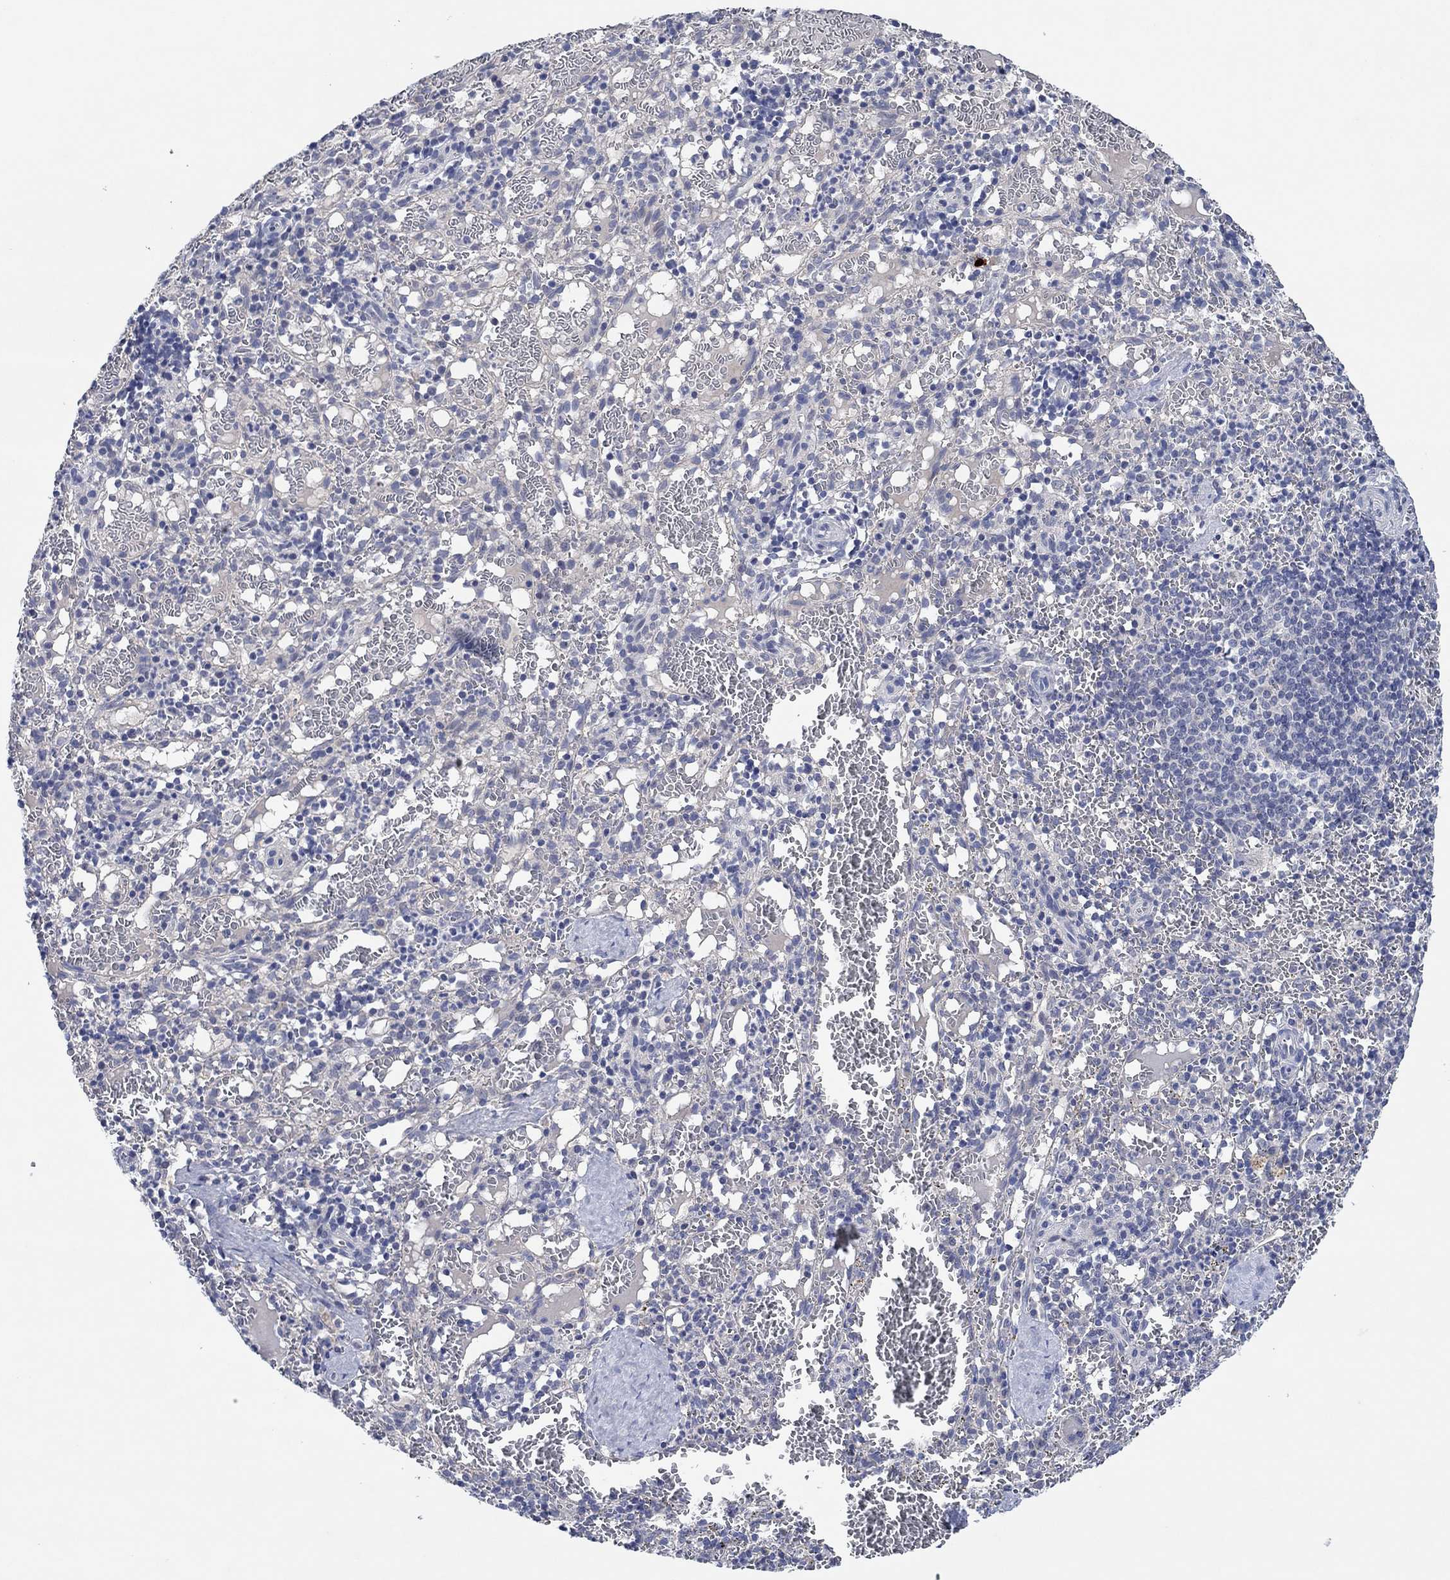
{"staining": {"intensity": "negative", "quantity": "none", "location": "none"}, "tissue": "spleen", "cell_type": "Cells in red pulp", "image_type": "normal", "snomed": [{"axis": "morphology", "description": "Normal tissue, NOS"}, {"axis": "topography", "description": "Spleen"}], "caption": "Immunohistochemistry (IHC) photomicrograph of normal human spleen stained for a protein (brown), which shows no expression in cells in red pulp. Brightfield microscopy of immunohistochemistry (IHC) stained with DAB (brown) and hematoxylin (blue), captured at high magnification.", "gene": "PRRT3", "patient": {"sex": "male", "age": 11}}